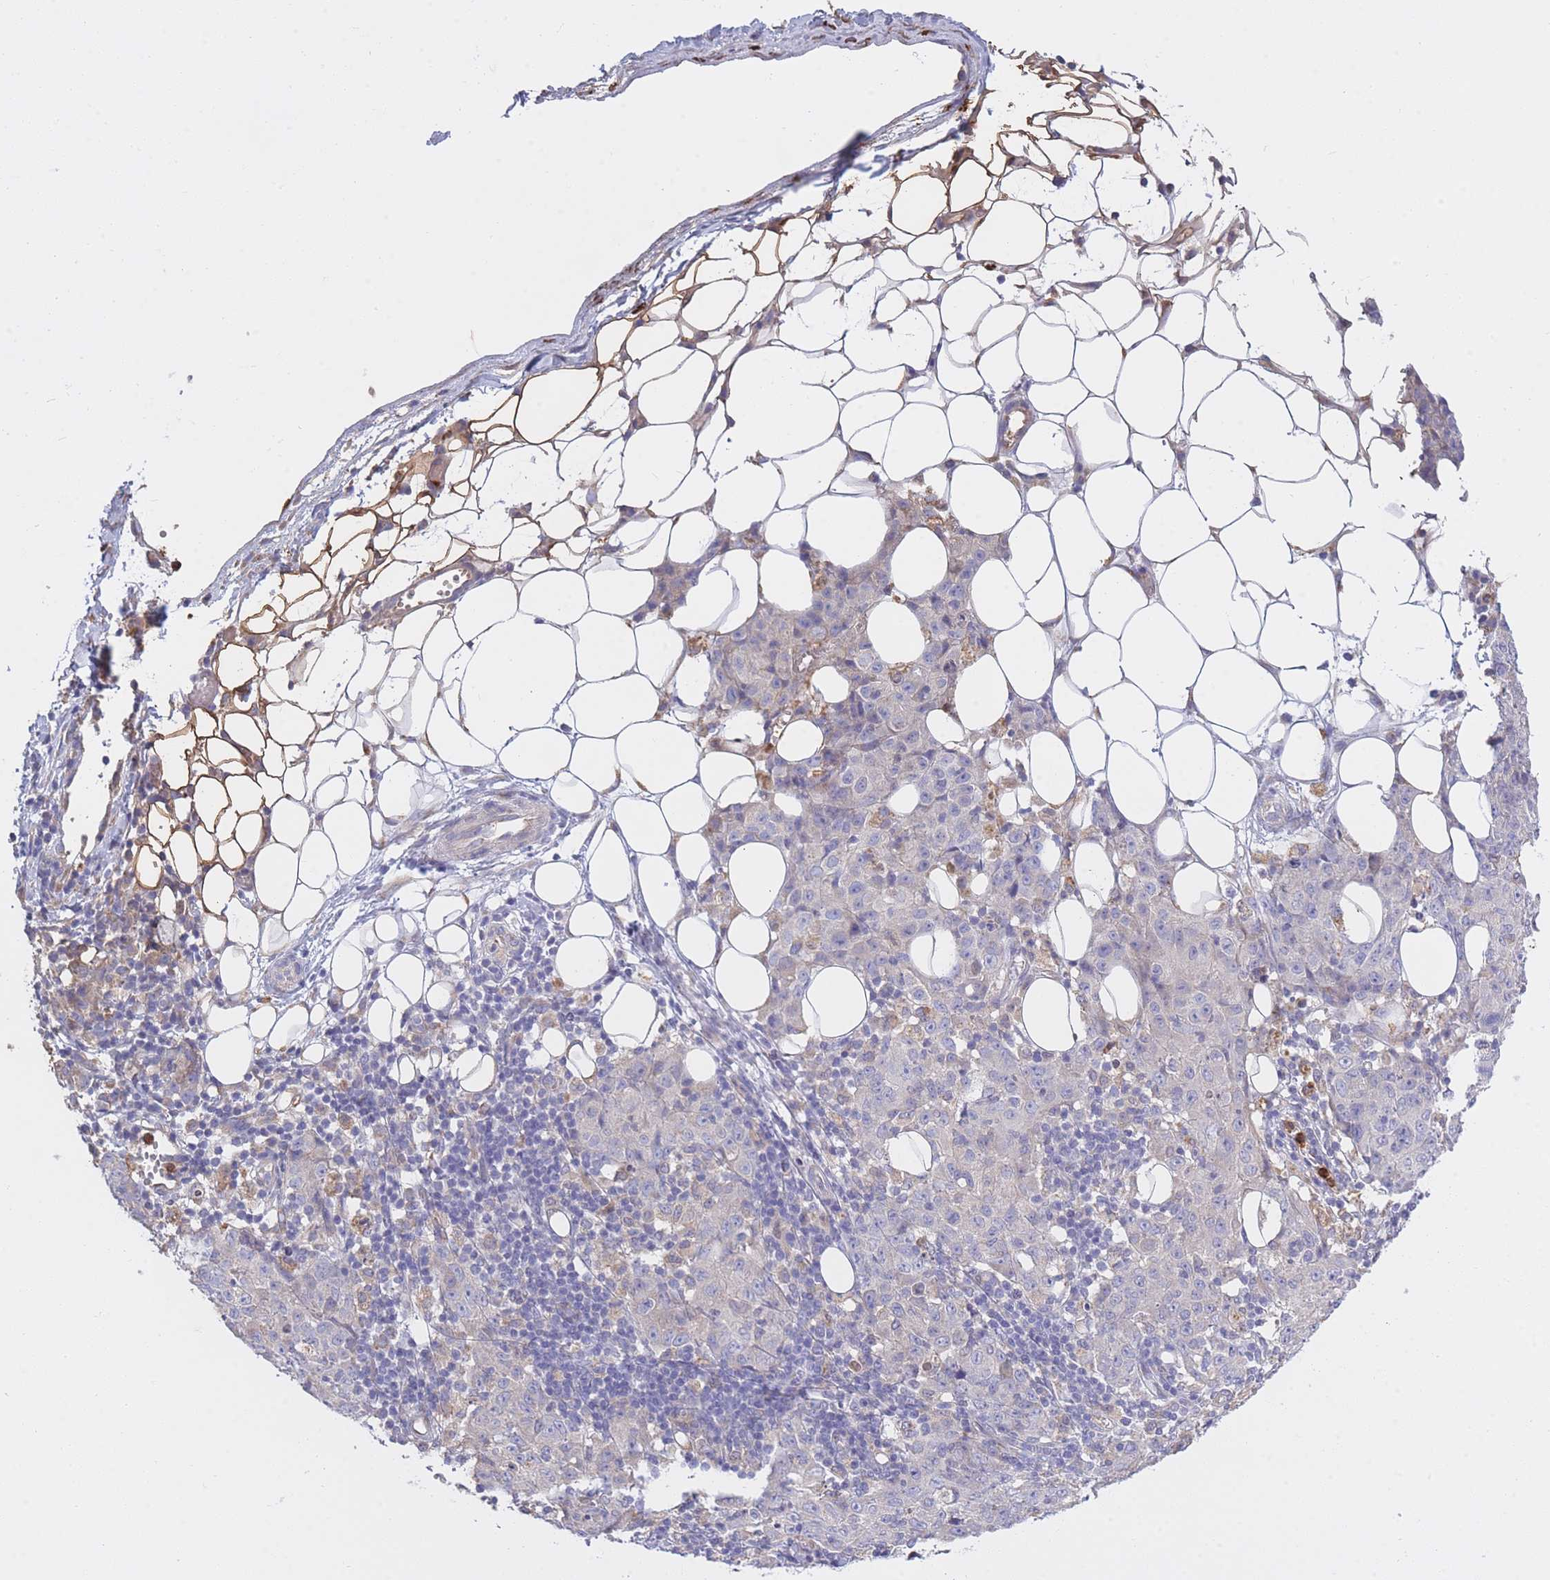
{"staining": {"intensity": "negative", "quantity": "none", "location": "none"}, "tissue": "ovarian cancer", "cell_type": "Tumor cells", "image_type": "cancer", "snomed": [{"axis": "morphology", "description": "Carcinoma, endometroid"}, {"axis": "topography", "description": "Ovary"}], "caption": "Tumor cells are negative for protein expression in human ovarian endometroid carcinoma.", "gene": "CENPM", "patient": {"sex": "female", "age": 42}}